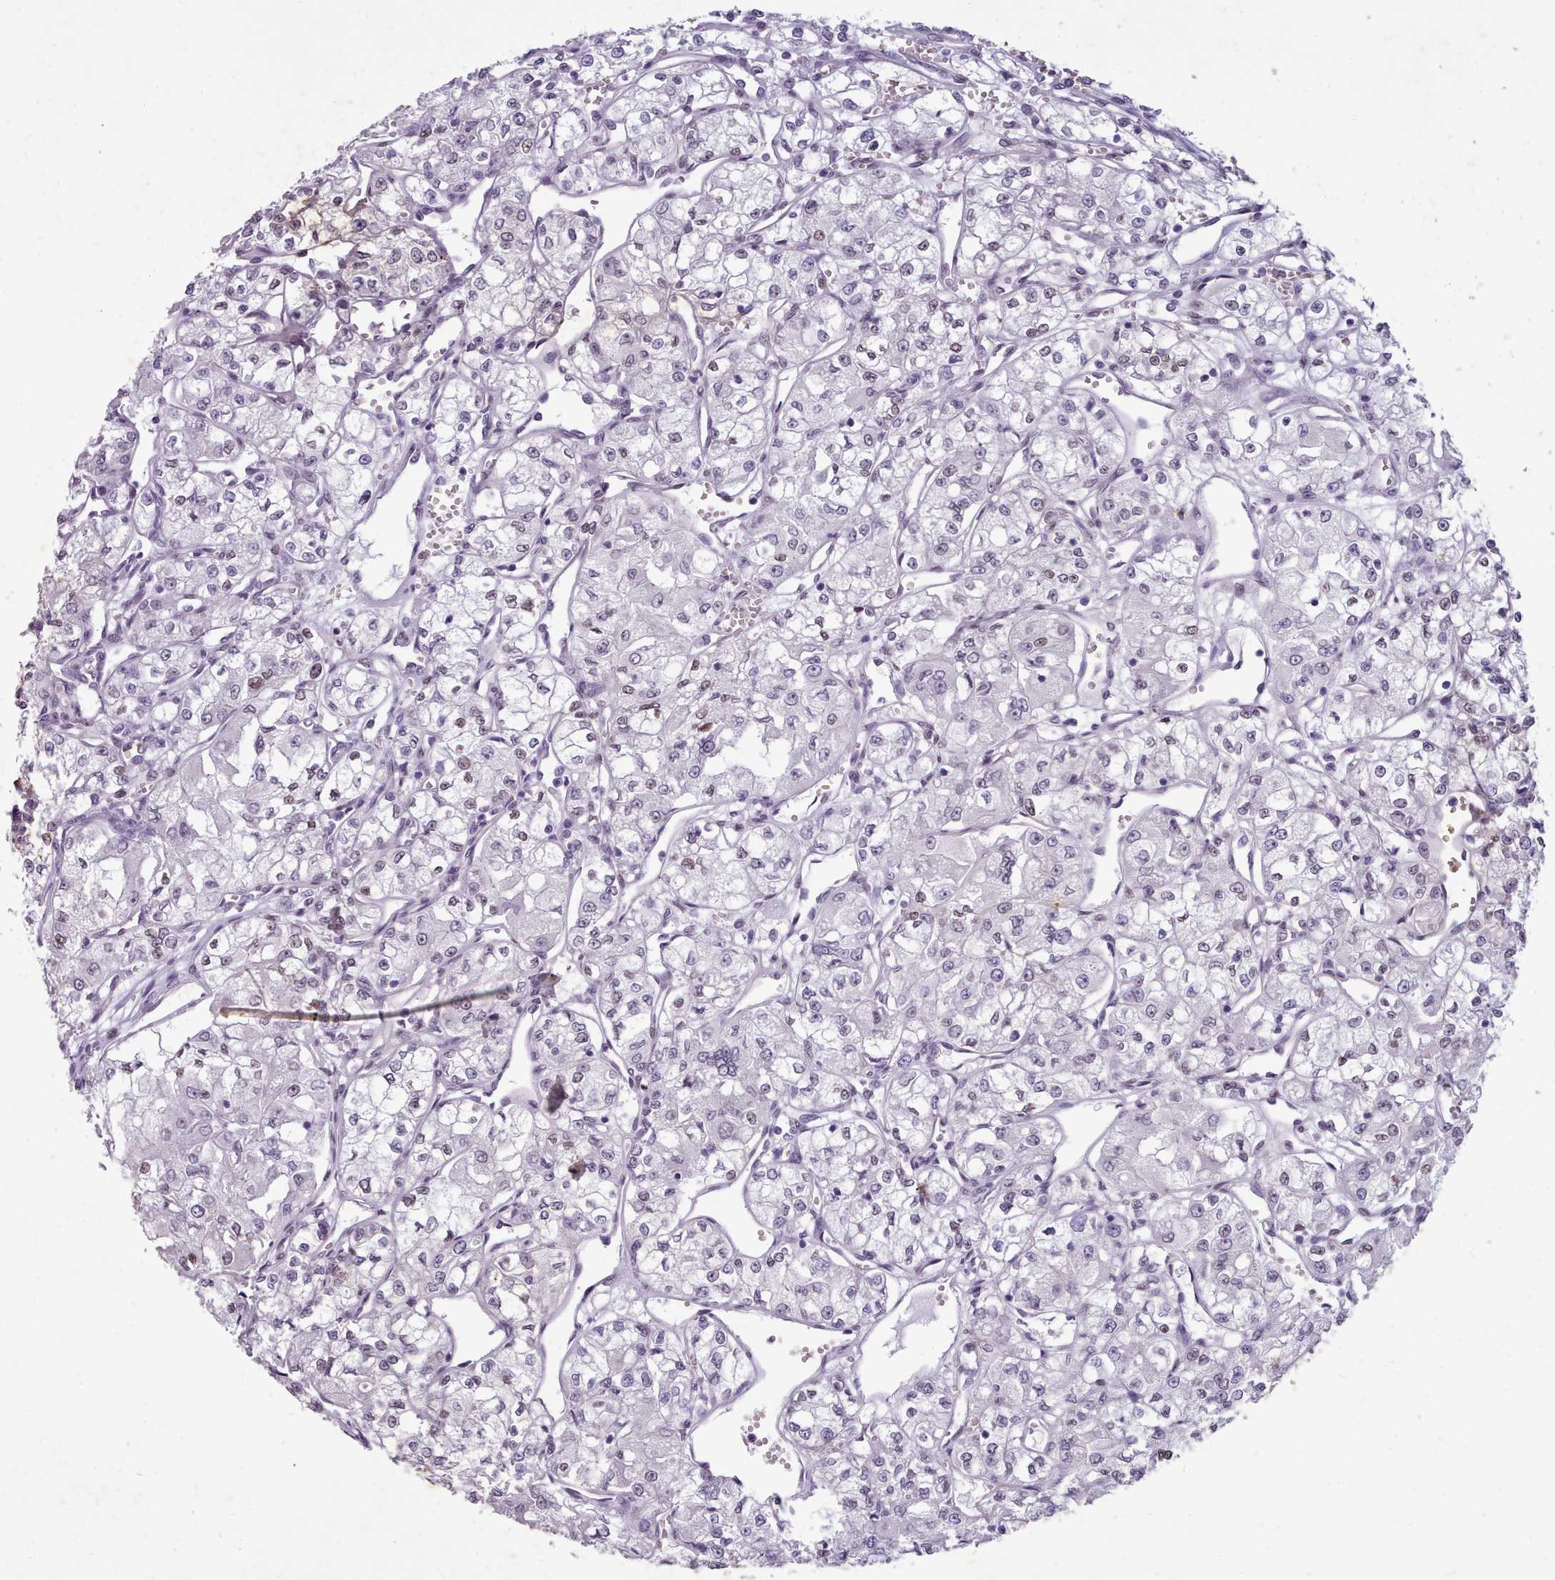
{"staining": {"intensity": "negative", "quantity": "none", "location": "none"}, "tissue": "renal cancer", "cell_type": "Tumor cells", "image_type": "cancer", "snomed": [{"axis": "morphology", "description": "Adenocarcinoma, NOS"}, {"axis": "topography", "description": "Kidney"}], "caption": "The histopathology image exhibits no staining of tumor cells in adenocarcinoma (renal).", "gene": "KCNT2", "patient": {"sex": "male", "age": 59}}